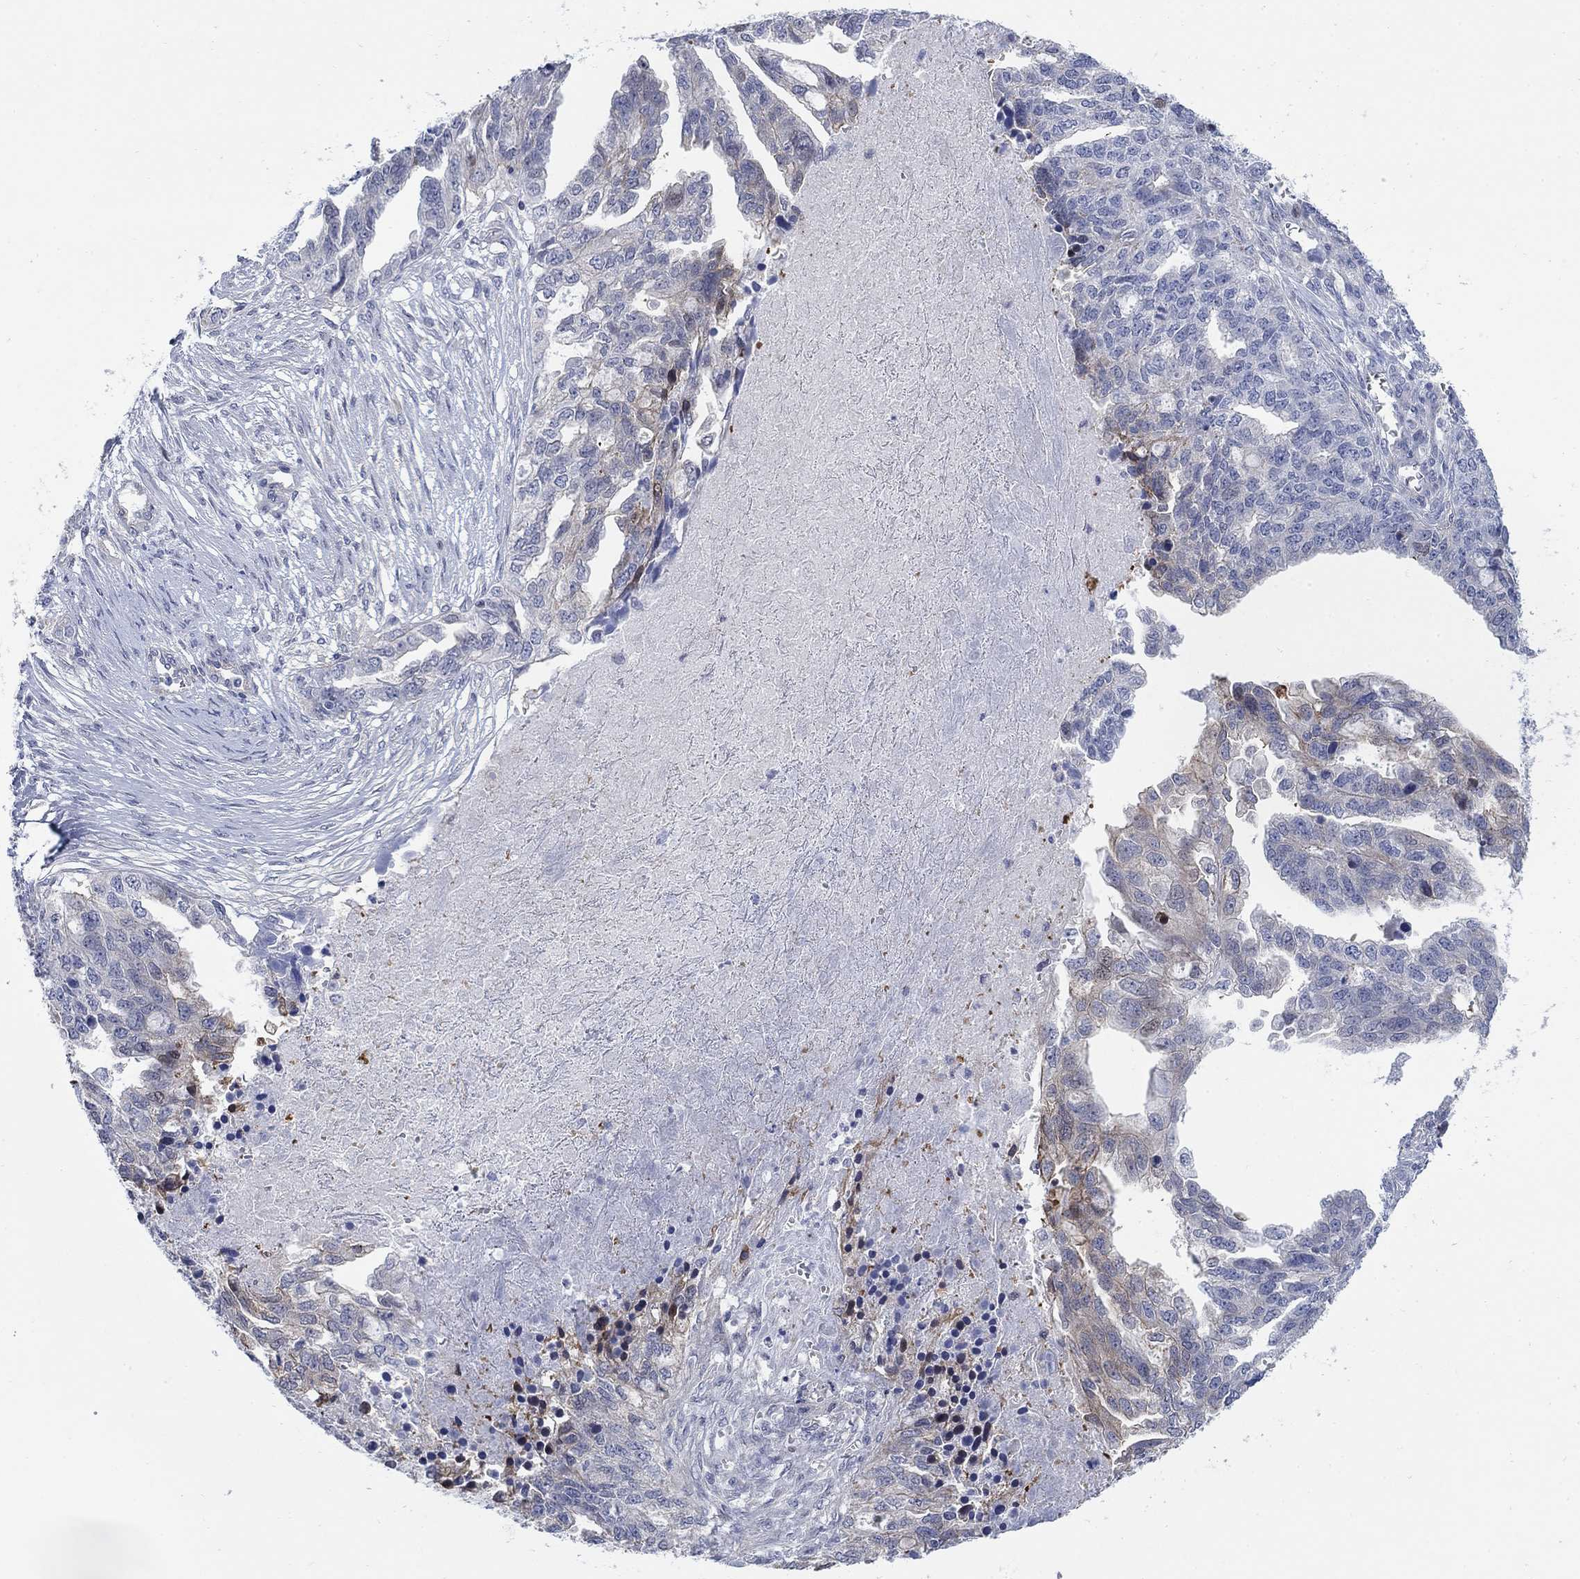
{"staining": {"intensity": "weak", "quantity": "<25%", "location": "cytoplasmic/membranous"}, "tissue": "ovarian cancer", "cell_type": "Tumor cells", "image_type": "cancer", "snomed": [{"axis": "morphology", "description": "Cystadenocarcinoma, serous, NOS"}, {"axis": "topography", "description": "Ovary"}], "caption": "Tumor cells are negative for brown protein staining in serous cystadenocarcinoma (ovarian).", "gene": "MYO3A", "patient": {"sex": "female", "age": 51}}